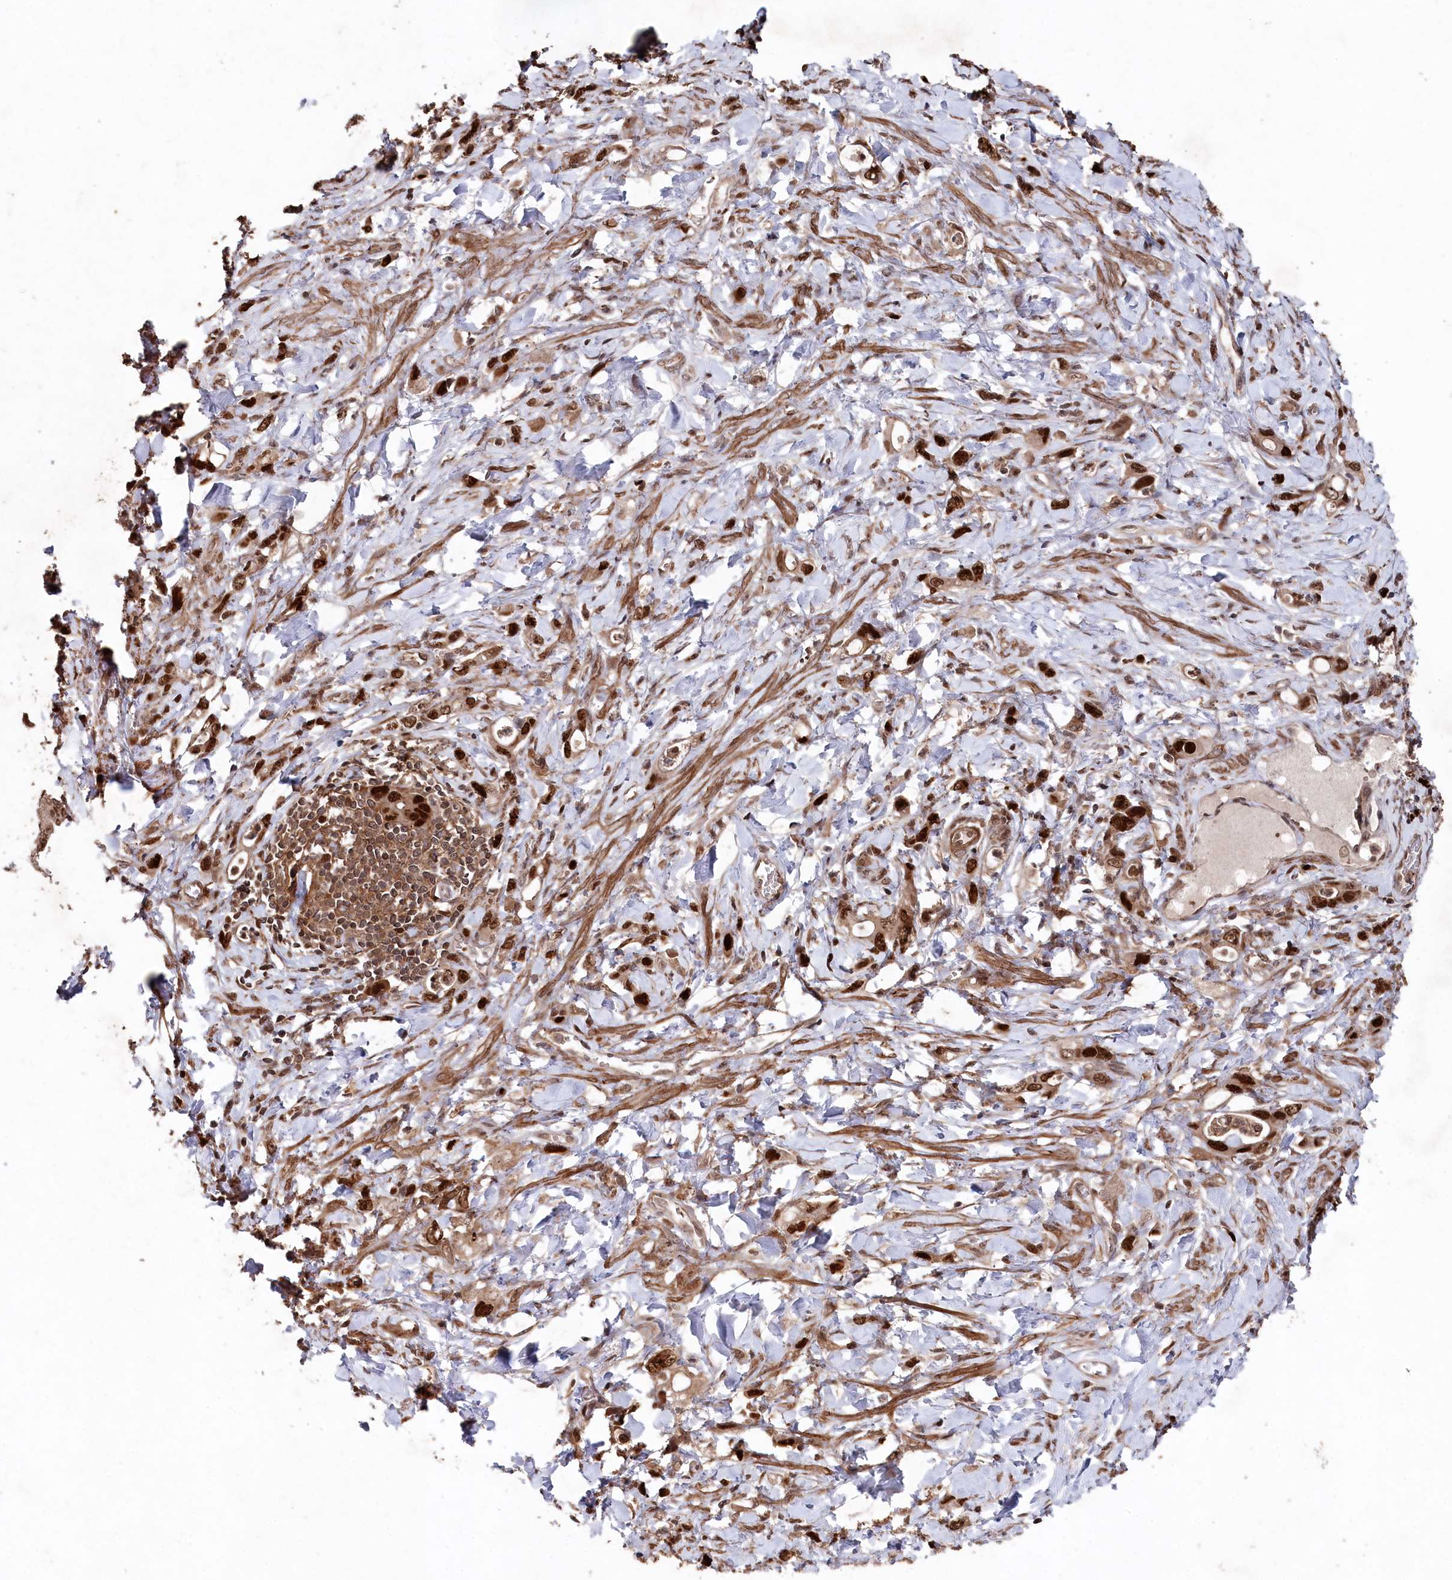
{"staining": {"intensity": "strong", "quantity": ">75%", "location": "nuclear"}, "tissue": "stomach cancer", "cell_type": "Tumor cells", "image_type": "cancer", "snomed": [{"axis": "morphology", "description": "Adenocarcinoma, NOS"}, {"axis": "topography", "description": "Stomach, lower"}], "caption": "A high-resolution image shows immunohistochemistry (IHC) staining of stomach cancer, which exhibits strong nuclear staining in about >75% of tumor cells. (Stains: DAB (3,3'-diaminobenzidine) in brown, nuclei in blue, Microscopy: brightfield microscopy at high magnification).", "gene": "BORCS7", "patient": {"sex": "female", "age": 43}}